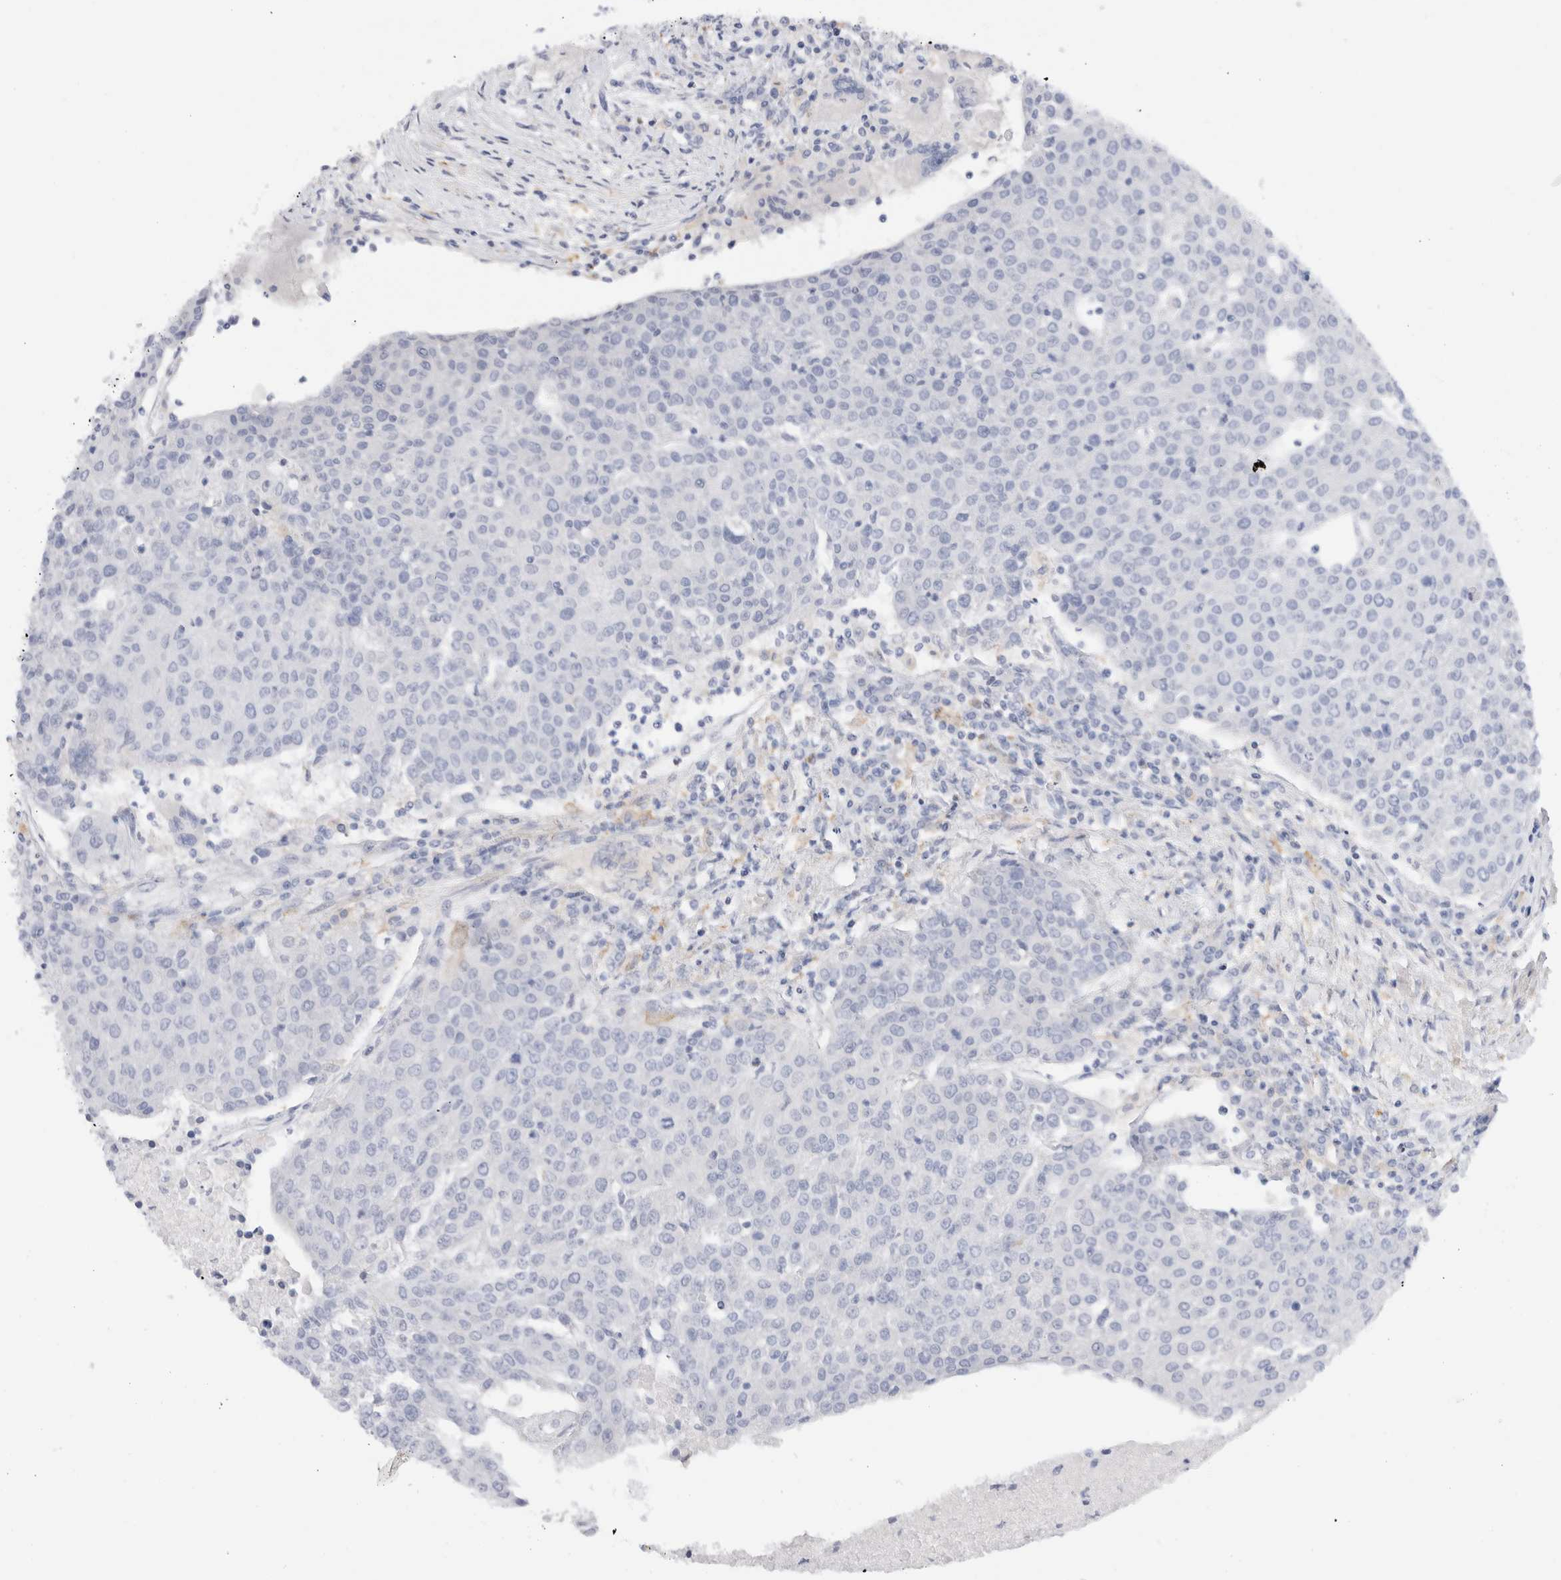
{"staining": {"intensity": "negative", "quantity": "none", "location": "none"}, "tissue": "urothelial cancer", "cell_type": "Tumor cells", "image_type": "cancer", "snomed": [{"axis": "morphology", "description": "Urothelial carcinoma, High grade"}, {"axis": "topography", "description": "Urinary bladder"}], "caption": "A micrograph of urothelial cancer stained for a protein reveals no brown staining in tumor cells.", "gene": "ADAM30", "patient": {"sex": "female", "age": 85}}